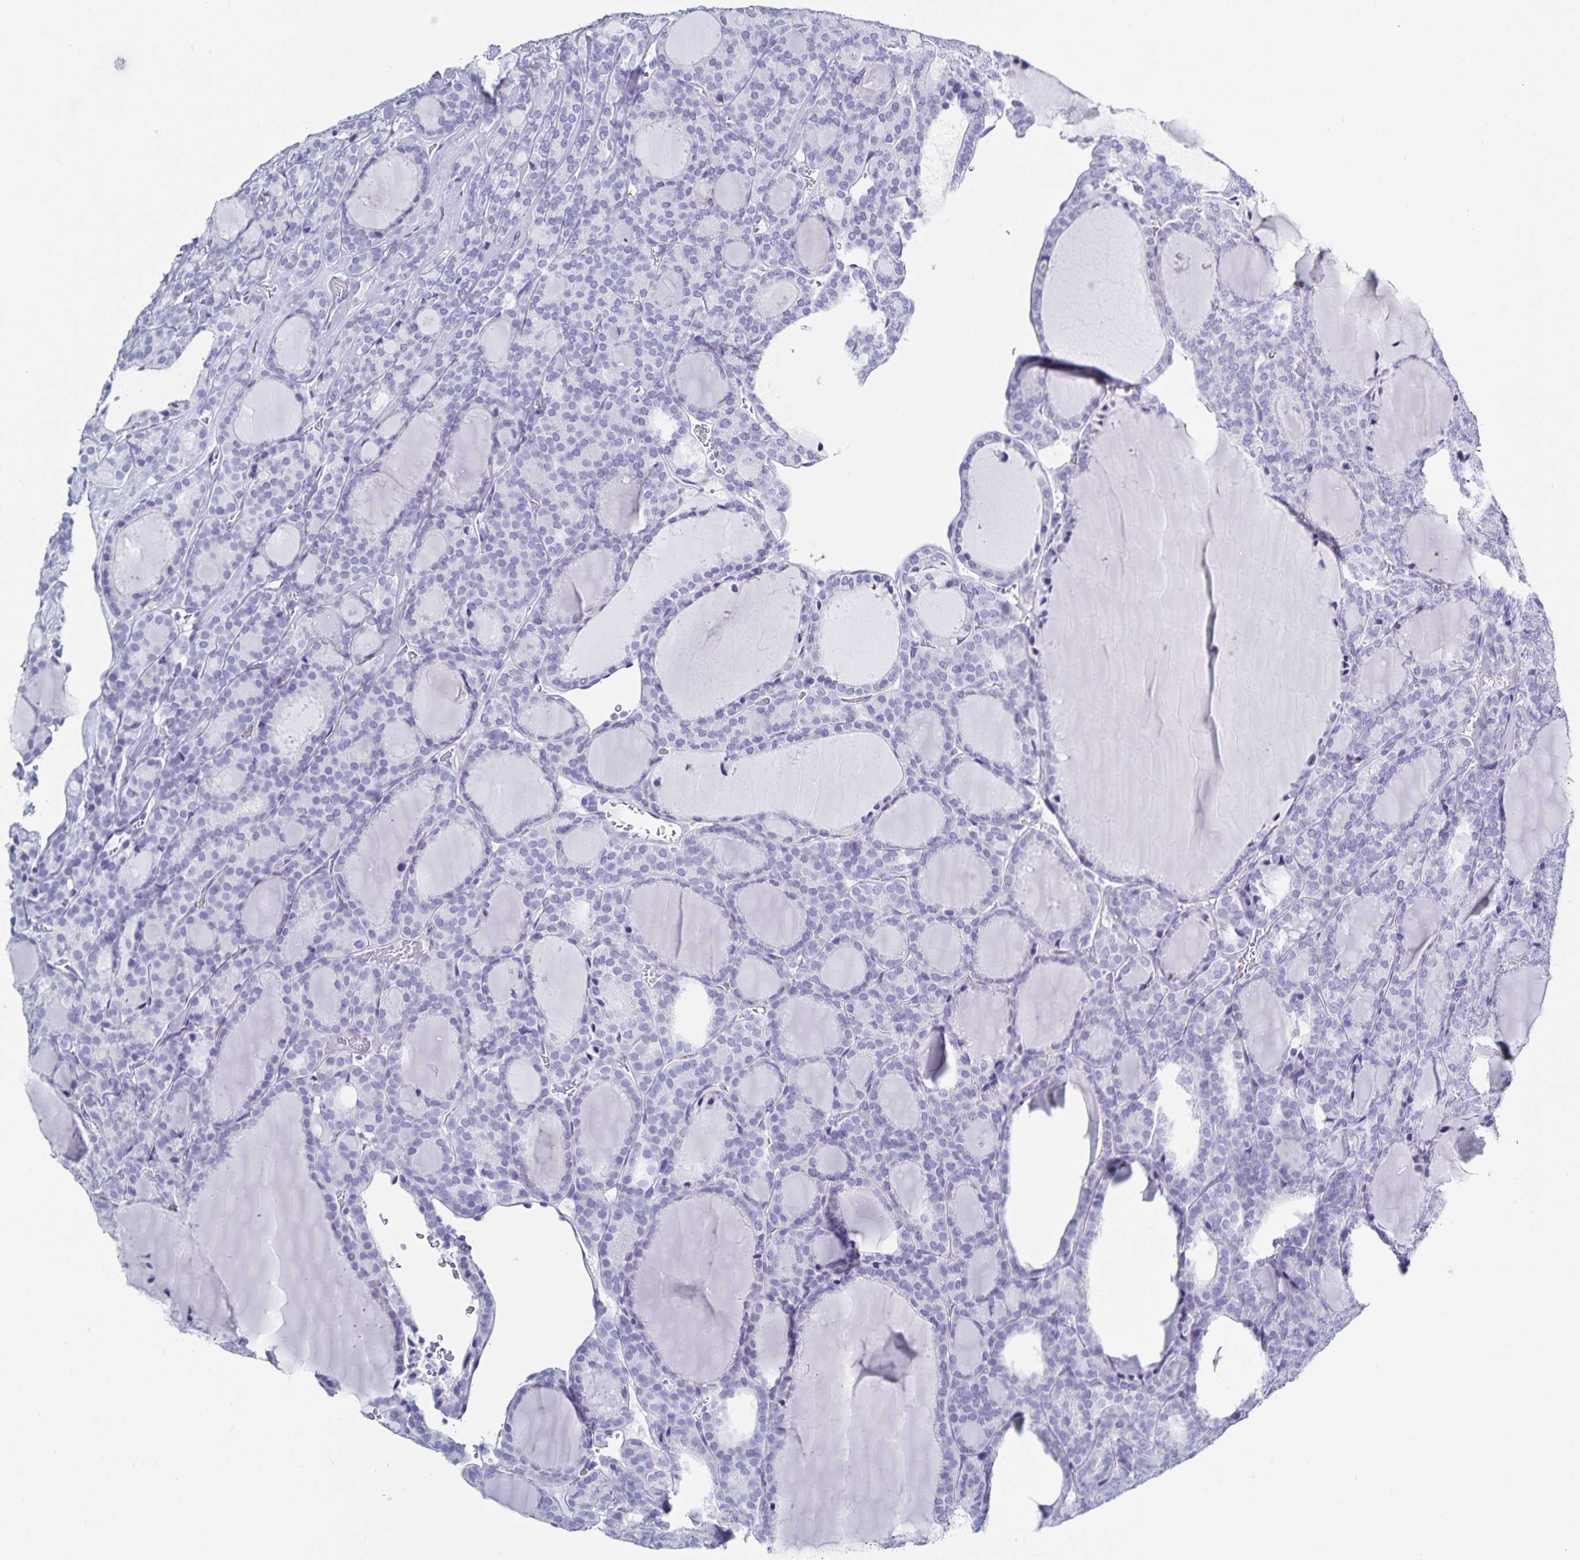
{"staining": {"intensity": "negative", "quantity": "none", "location": "none"}, "tissue": "thyroid cancer", "cell_type": "Tumor cells", "image_type": "cancer", "snomed": [{"axis": "morphology", "description": "Follicular adenoma carcinoma, NOS"}, {"axis": "topography", "description": "Thyroid gland"}], "caption": "IHC histopathology image of neoplastic tissue: thyroid cancer stained with DAB exhibits no significant protein expression in tumor cells.", "gene": "C19orf73", "patient": {"sex": "male", "age": 74}}